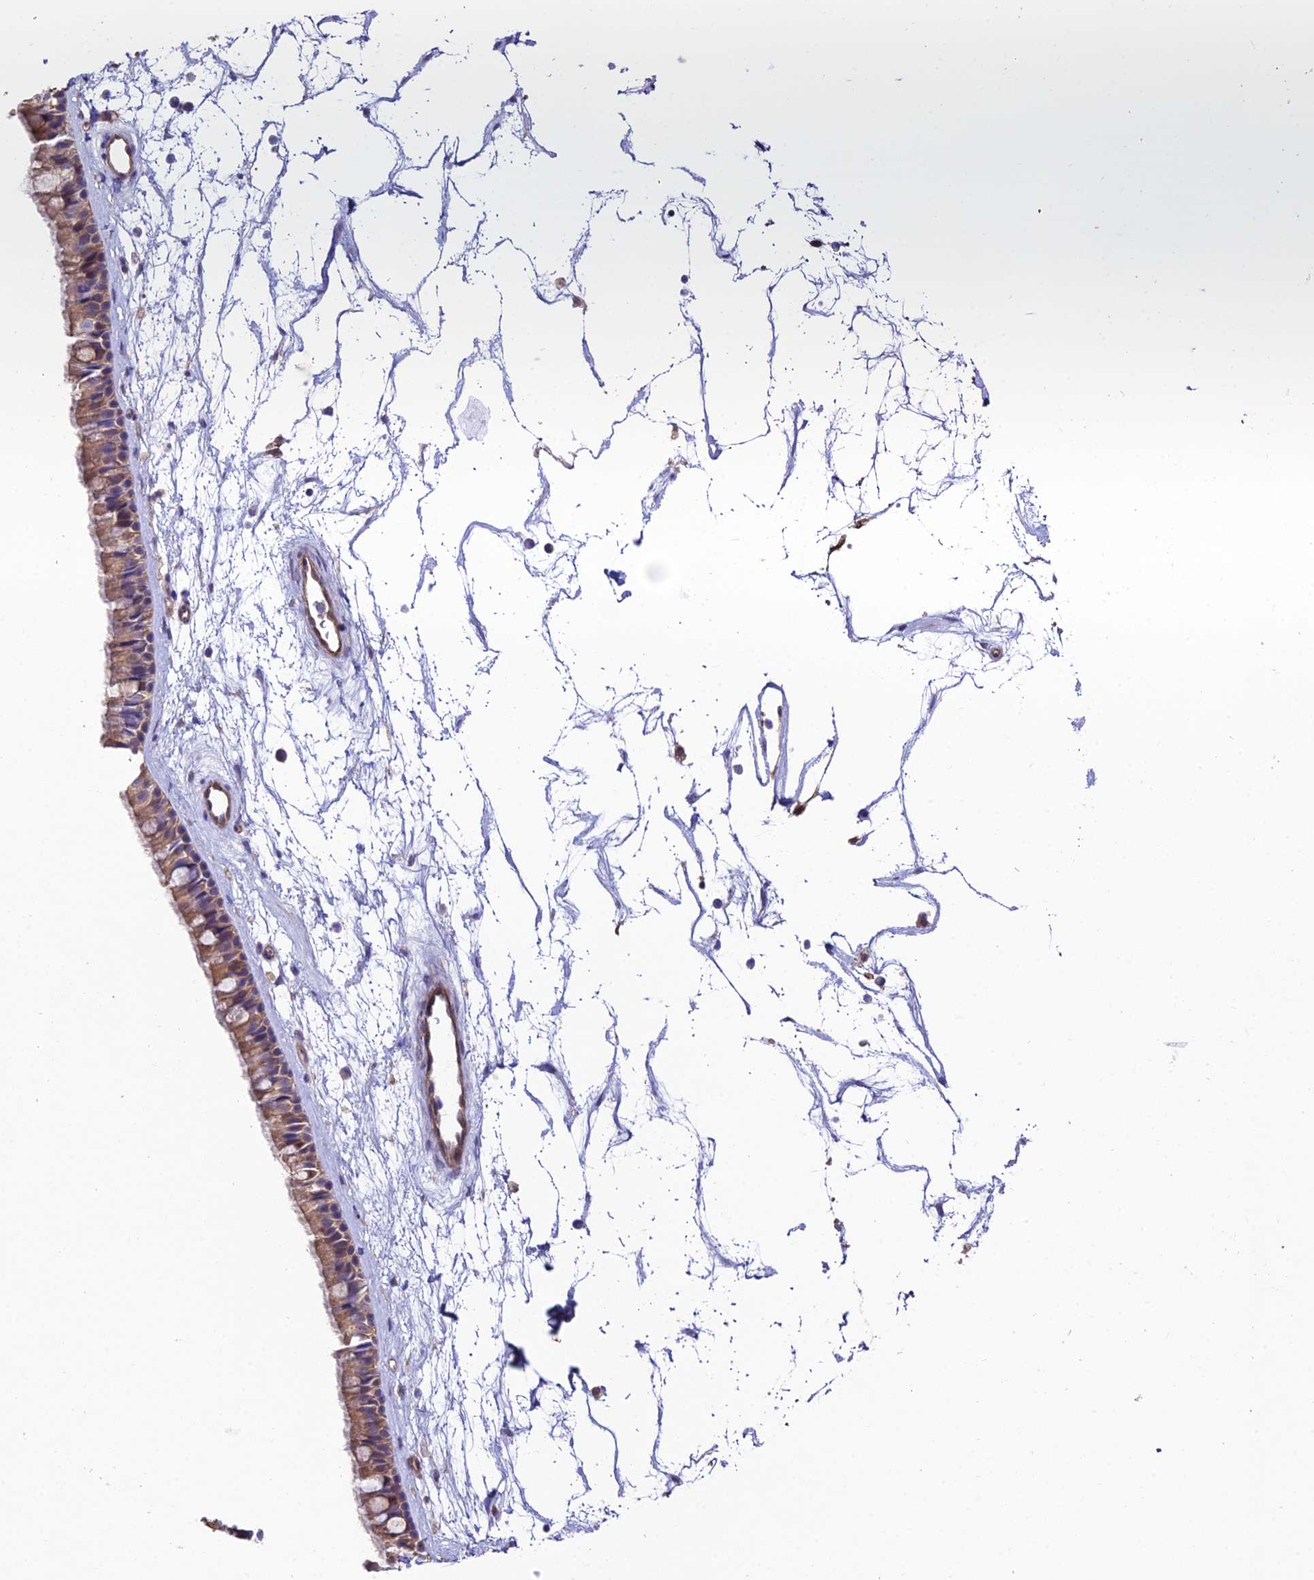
{"staining": {"intensity": "moderate", "quantity": ">75%", "location": "cytoplasmic/membranous"}, "tissue": "nasopharynx", "cell_type": "Respiratory epithelial cells", "image_type": "normal", "snomed": [{"axis": "morphology", "description": "Normal tissue, NOS"}, {"axis": "topography", "description": "Nasopharynx"}], "caption": "The micrograph exhibits immunohistochemical staining of normal nasopharynx. There is moderate cytoplasmic/membranous expression is present in about >75% of respiratory epithelial cells. The protein of interest is shown in brown color, while the nuclei are stained blue.", "gene": "QRFP", "patient": {"sex": "male", "age": 64}}